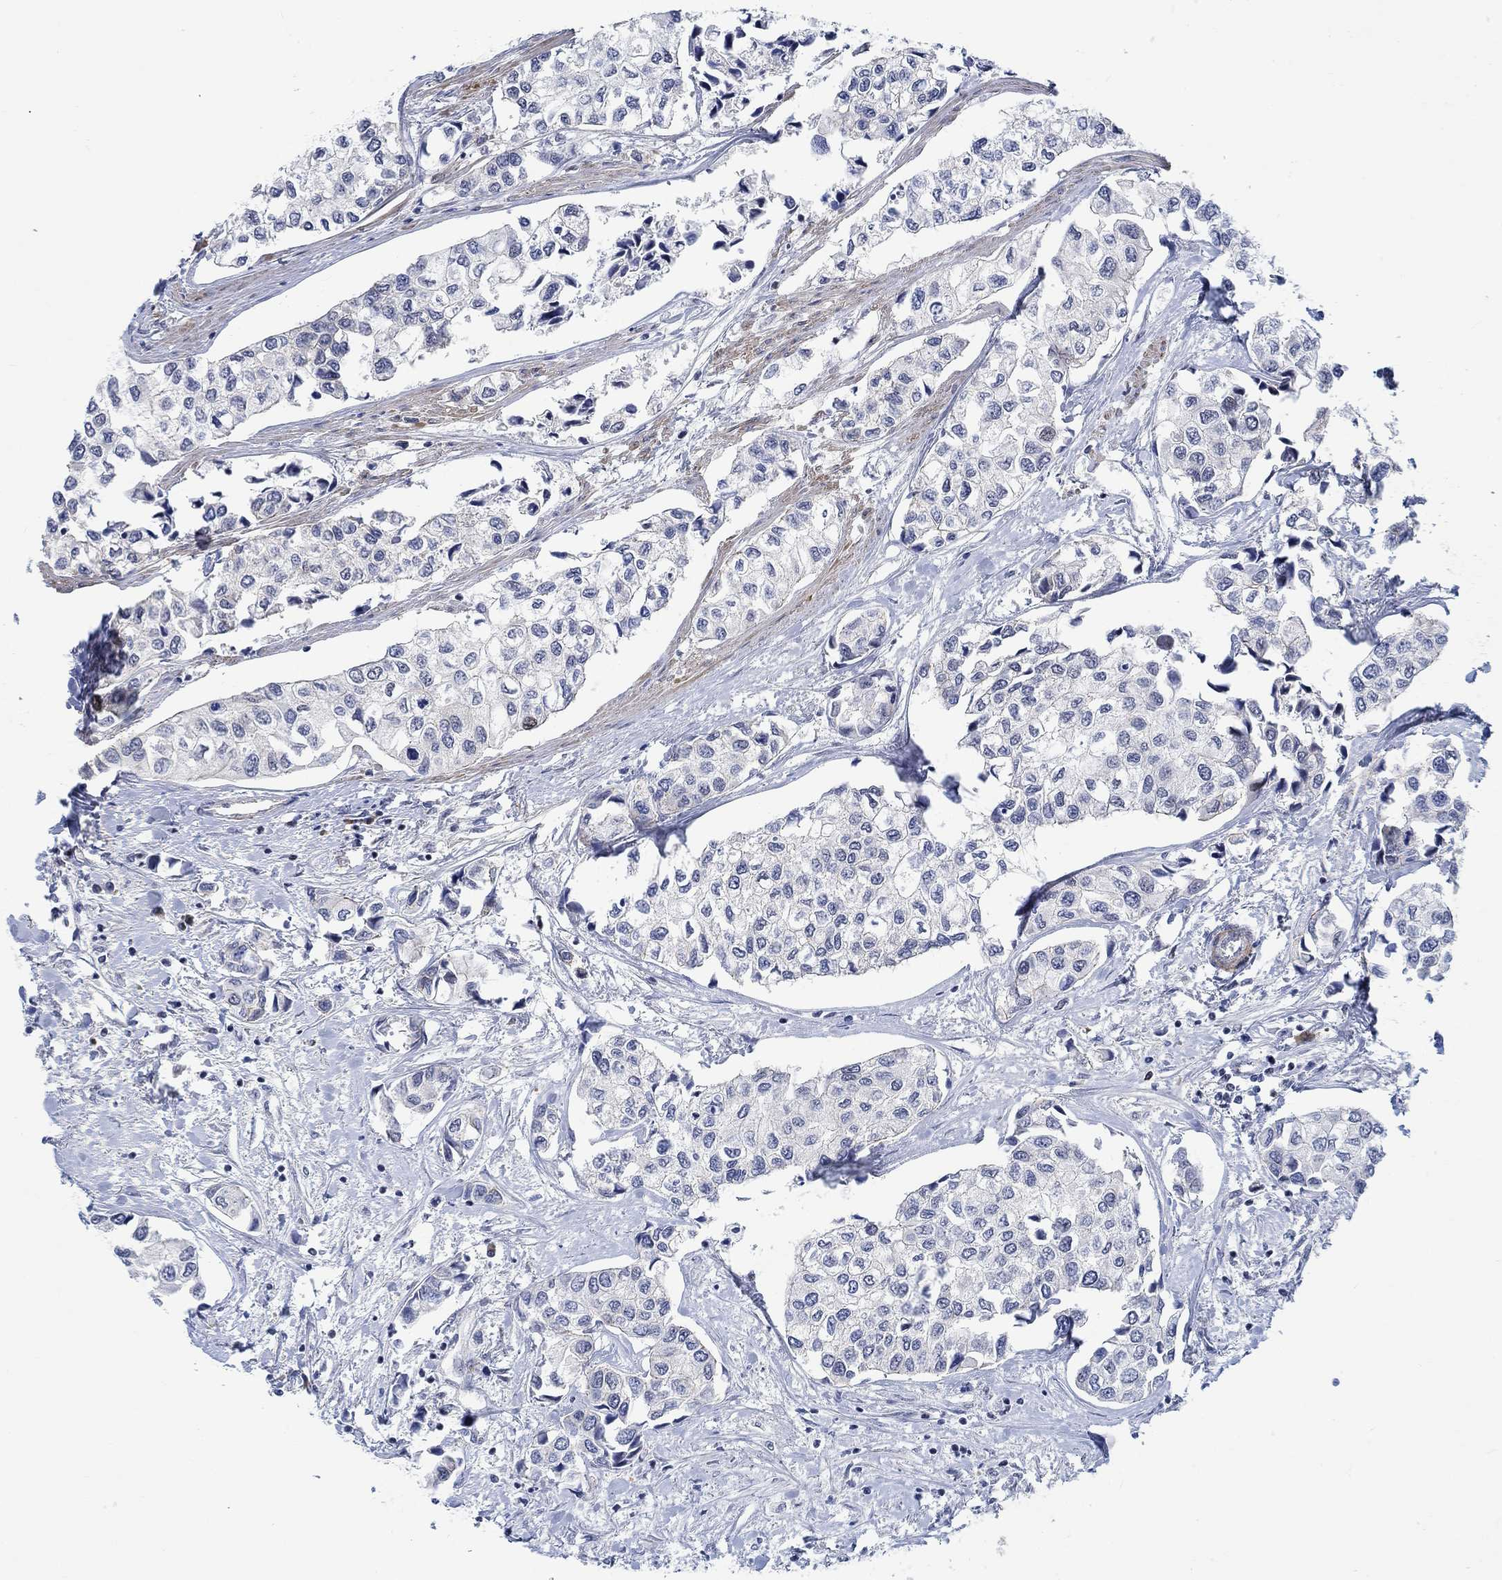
{"staining": {"intensity": "negative", "quantity": "none", "location": "none"}, "tissue": "urothelial cancer", "cell_type": "Tumor cells", "image_type": "cancer", "snomed": [{"axis": "morphology", "description": "Urothelial carcinoma, High grade"}, {"axis": "topography", "description": "Urinary bladder"}], "caption": "High-grade urothelial carcinoma stained for a protein using IHC demonstrates no expression tumor cells.", "gene": "KCNH8", "patient": {"sex": "male", "age": 73}}